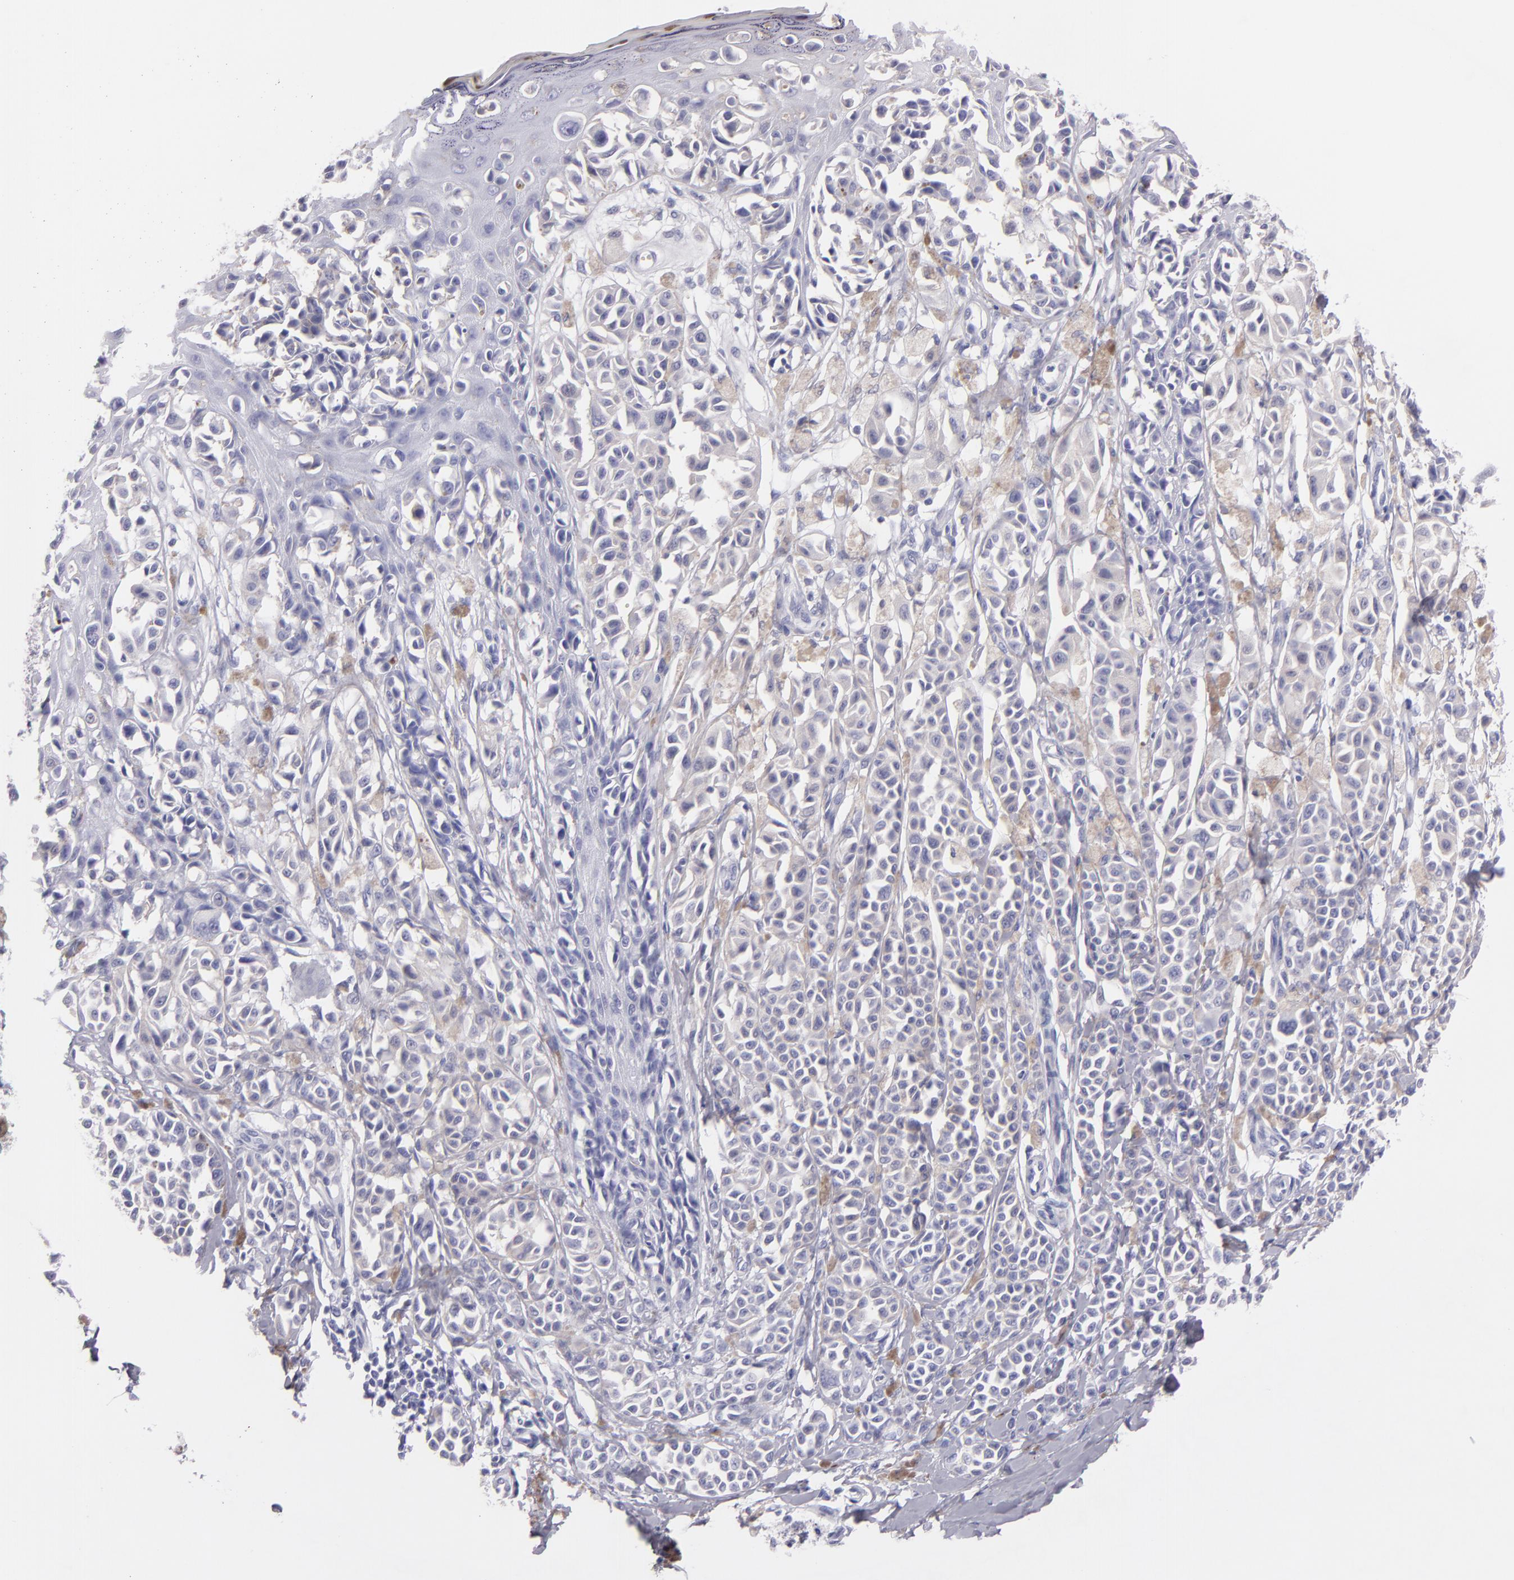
{"staining": {"intensity": "negative", "quantity": "none", "location": "none"}, "tissue": "melanoma", "cell_type": "Tumor cells", "image_type": "cancer", "snomed": [{"axis": "morphology", "description": "Malignant melanoma, NOS"}, {"axis": "topography", "description": "Skin"}], "caption": "A micrograph of melanoma stained for a protein demonstrates no brown staining in tumor cells. (Stains: DAB (3,3'-diaminobenzidine) immunohistochemistry (IHC) with hematoxylin counter stain, Microscopy: brightfield microscopy at high magnification).", "gene": "MUC5AC", "patient": {"sex": "female", "age": 38}}